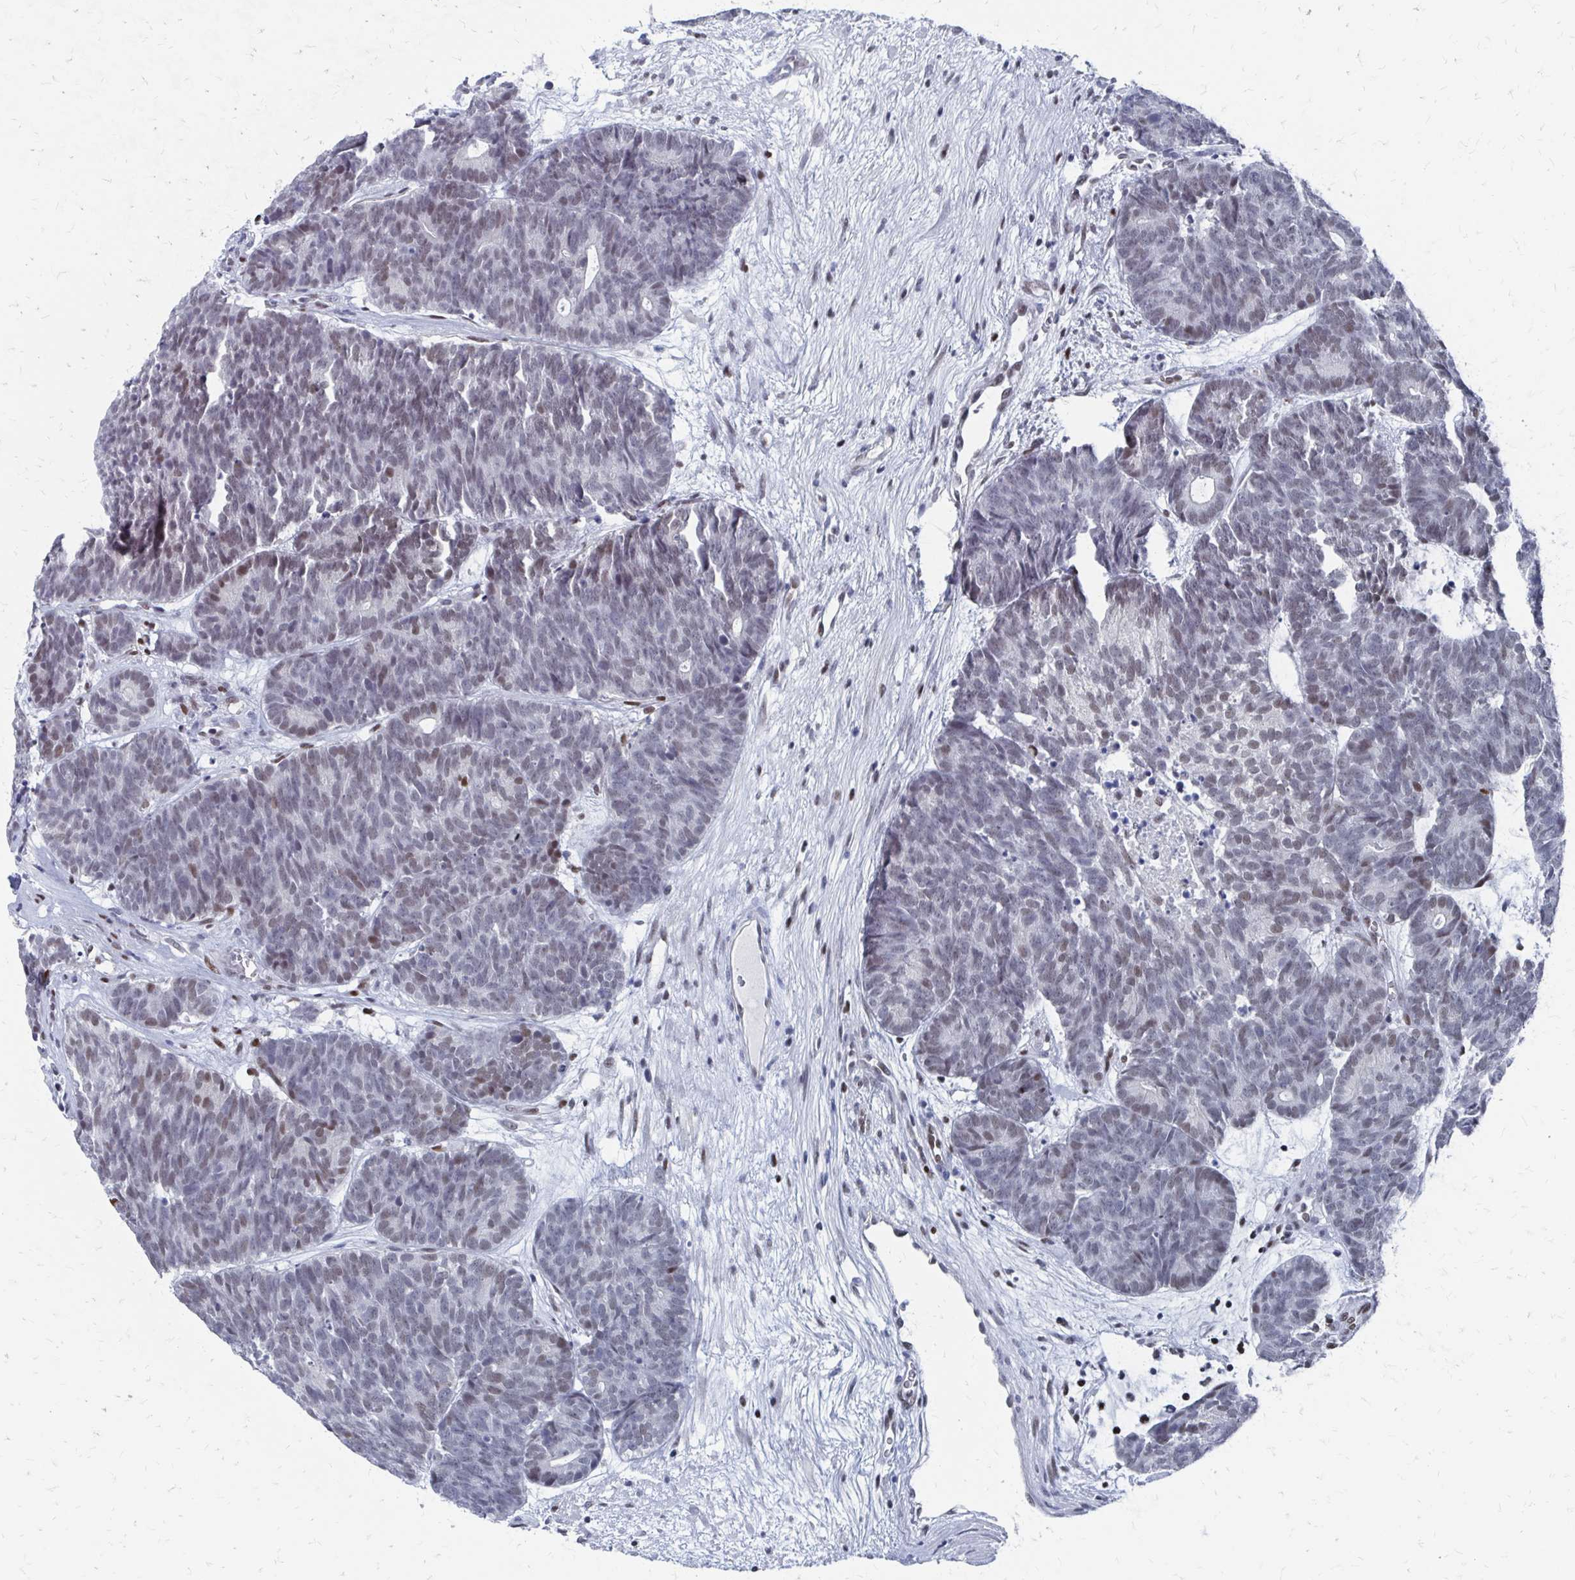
{"staining": {"intensity": "weak", "quantity": "25%-75%", "location": "nuclear"}, "tissue": "head and neck cancer", "cell_type": "Tumor cells", "image_type": "cancer", "snomed": [{"axis": "morphology", "description": "Adenocarcinoma, NOS"}, {"axis": "topography", "description": "Head-Neck"}], "caption": "Tumor cells reveal low levels of weak nuclear expression in about 25%-75% of cells in adenocarcinoma (head and neck). (Stains: DAB (3,3'-diaminobenzidine) in brown, nuclei in blue, Microscopy: brightfield microscopy at high magnification).", "gene": "CDIN1", "patient": {"sex": "female", "age": 81}}